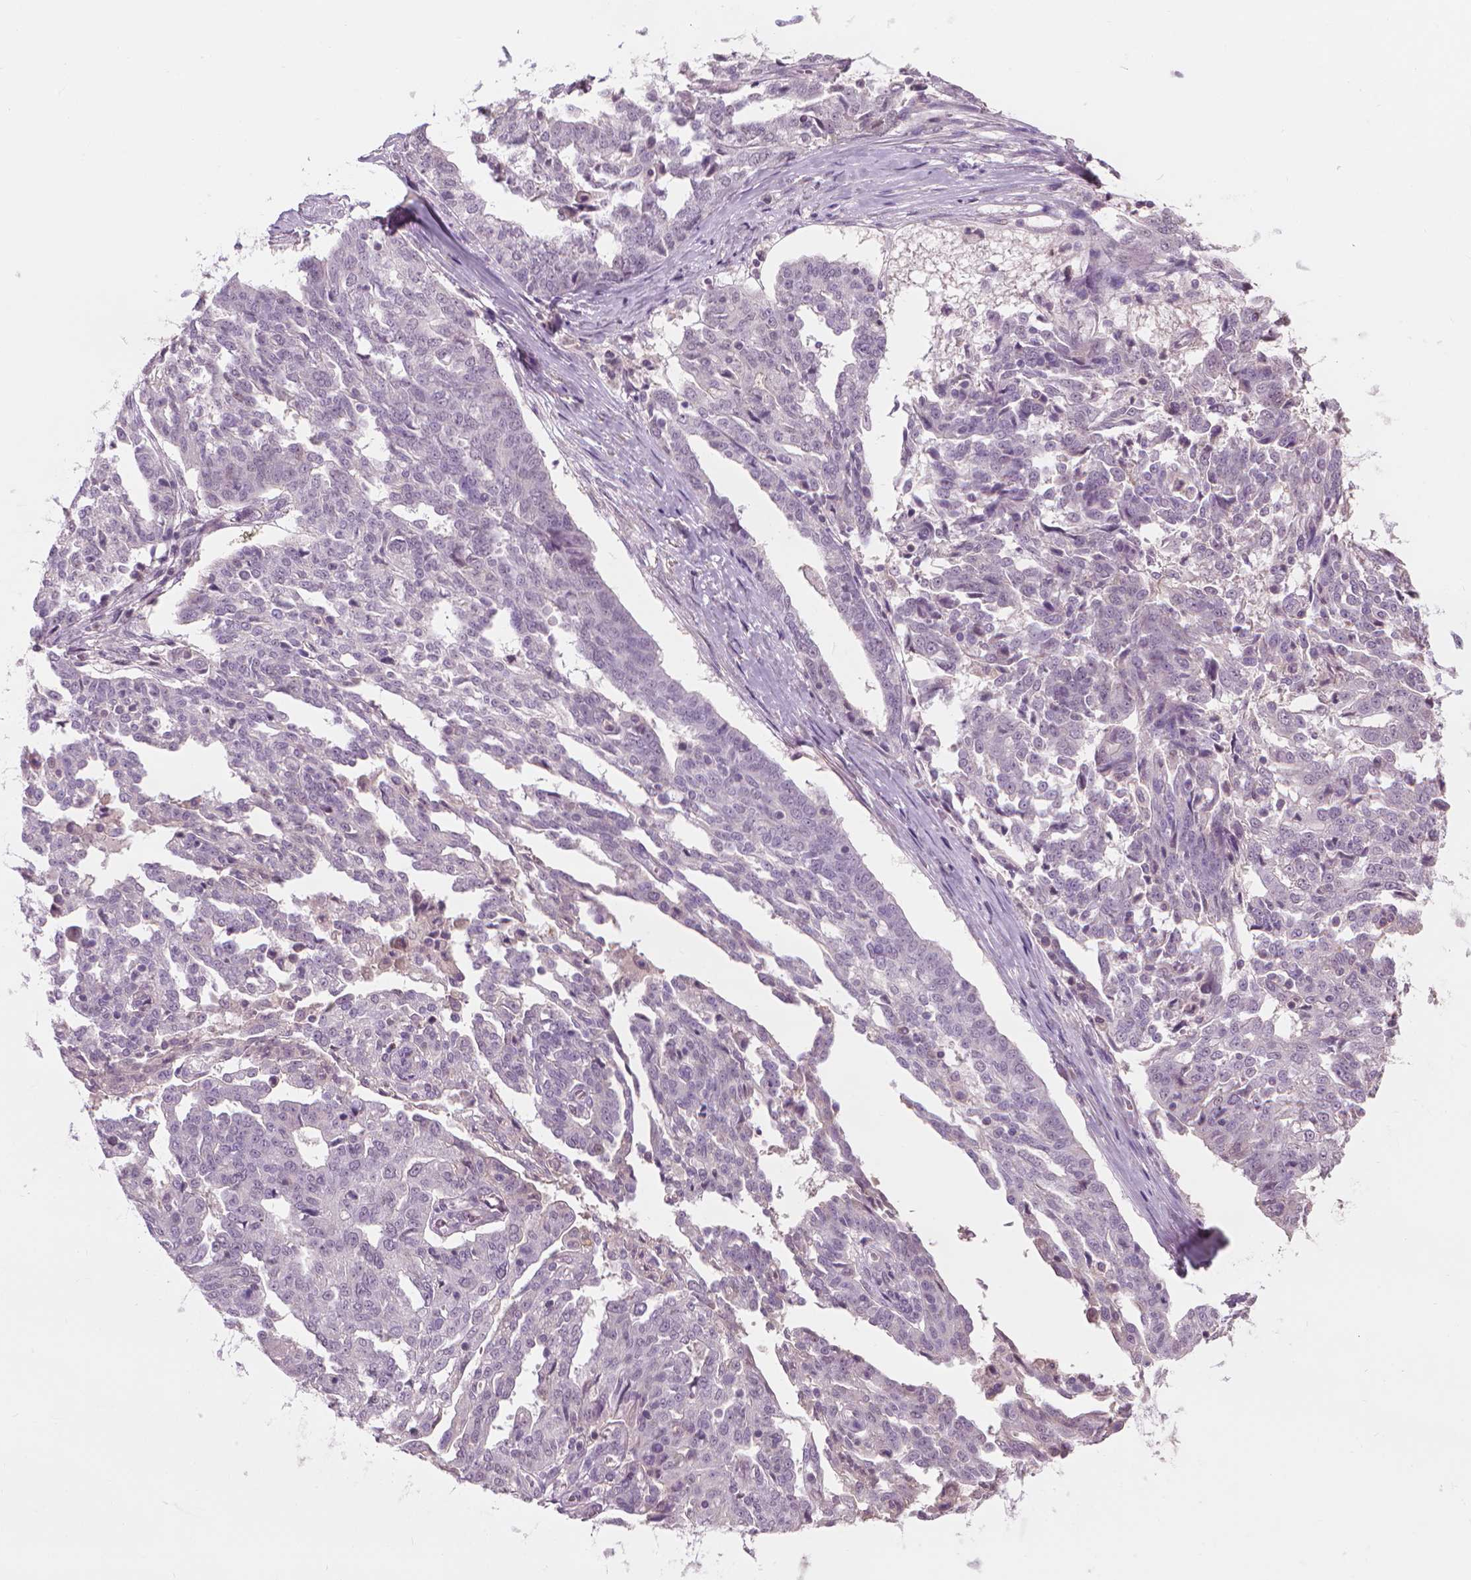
{"staining": {"intensity": "negative", "quantity": "none", "location": "none"}, "tissue": "ovarian cancer", "cell_type": "Tumor cells", "image_type": "cancer", "snomed": [{"axis": "morphology", "description": "Cystadenocarcinoma, serous, NOS"}, {"axis": "topography", "description": "Ovary"}], "caption": "Immunohistochemical staining of ovarian cancer shows no significant staining in tumor cells.", "gene": "SAXO2", "patient": {"sex": "female", "age": 67}}